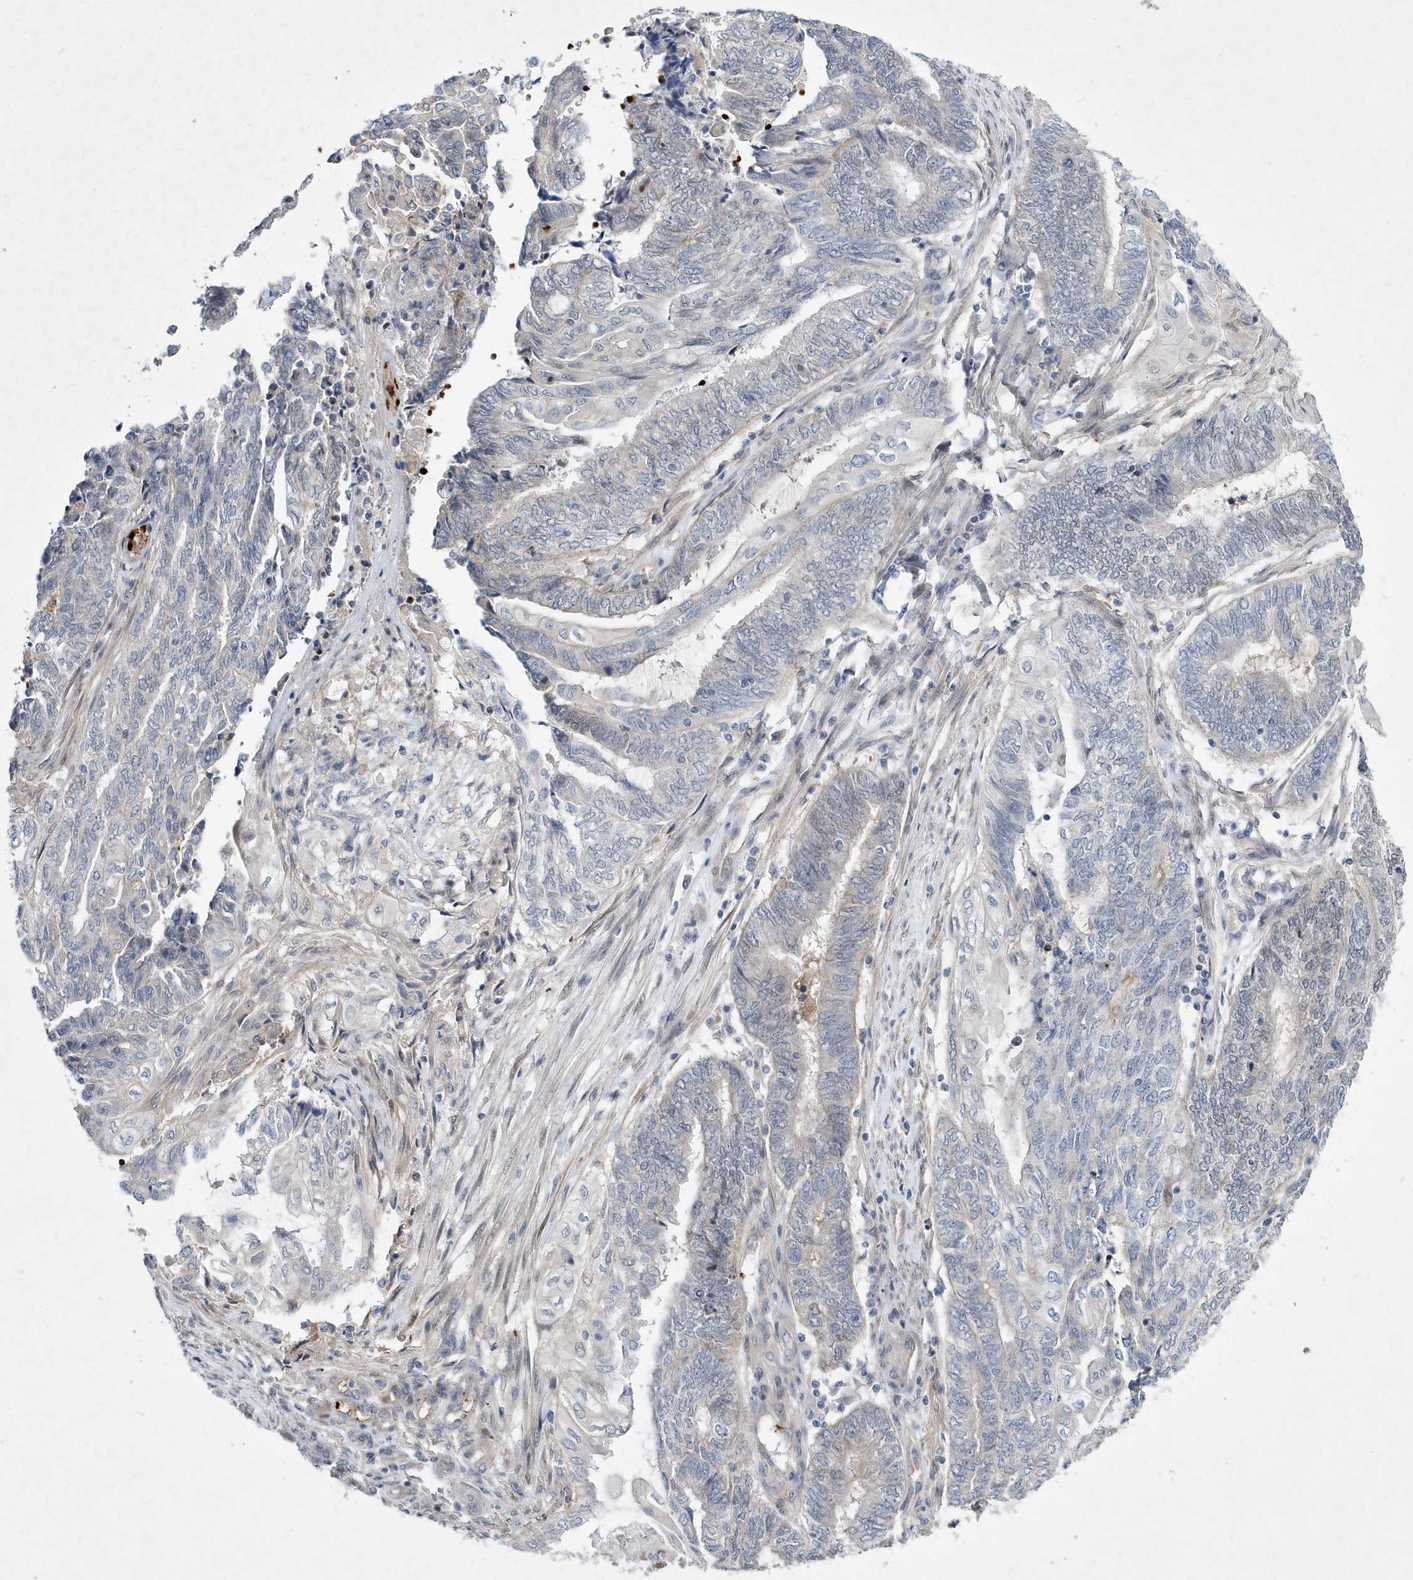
{"staining": {"intensity": "negative", "quantity": "none", "location": "none"}, "tissue": "endometrial cancer", "cell_type": "Tumor cells", "image_type": "cancer", "snomed": [{"axis": "morphology", "description": "Adenocarcinoma, NOS"}, {"axis": "topography", "description": "Uterus"}, {"axis": "topography", "description": "Endometrium"}], "caption": "IHC histopathology image of neoplastic tissue: endometrial cancer (adenocarcinoma) stained with DAB displays no significant protein expression in tumor cells.", "gene": "ZNF875", "patient": {"sex": "female", "age": 70}}